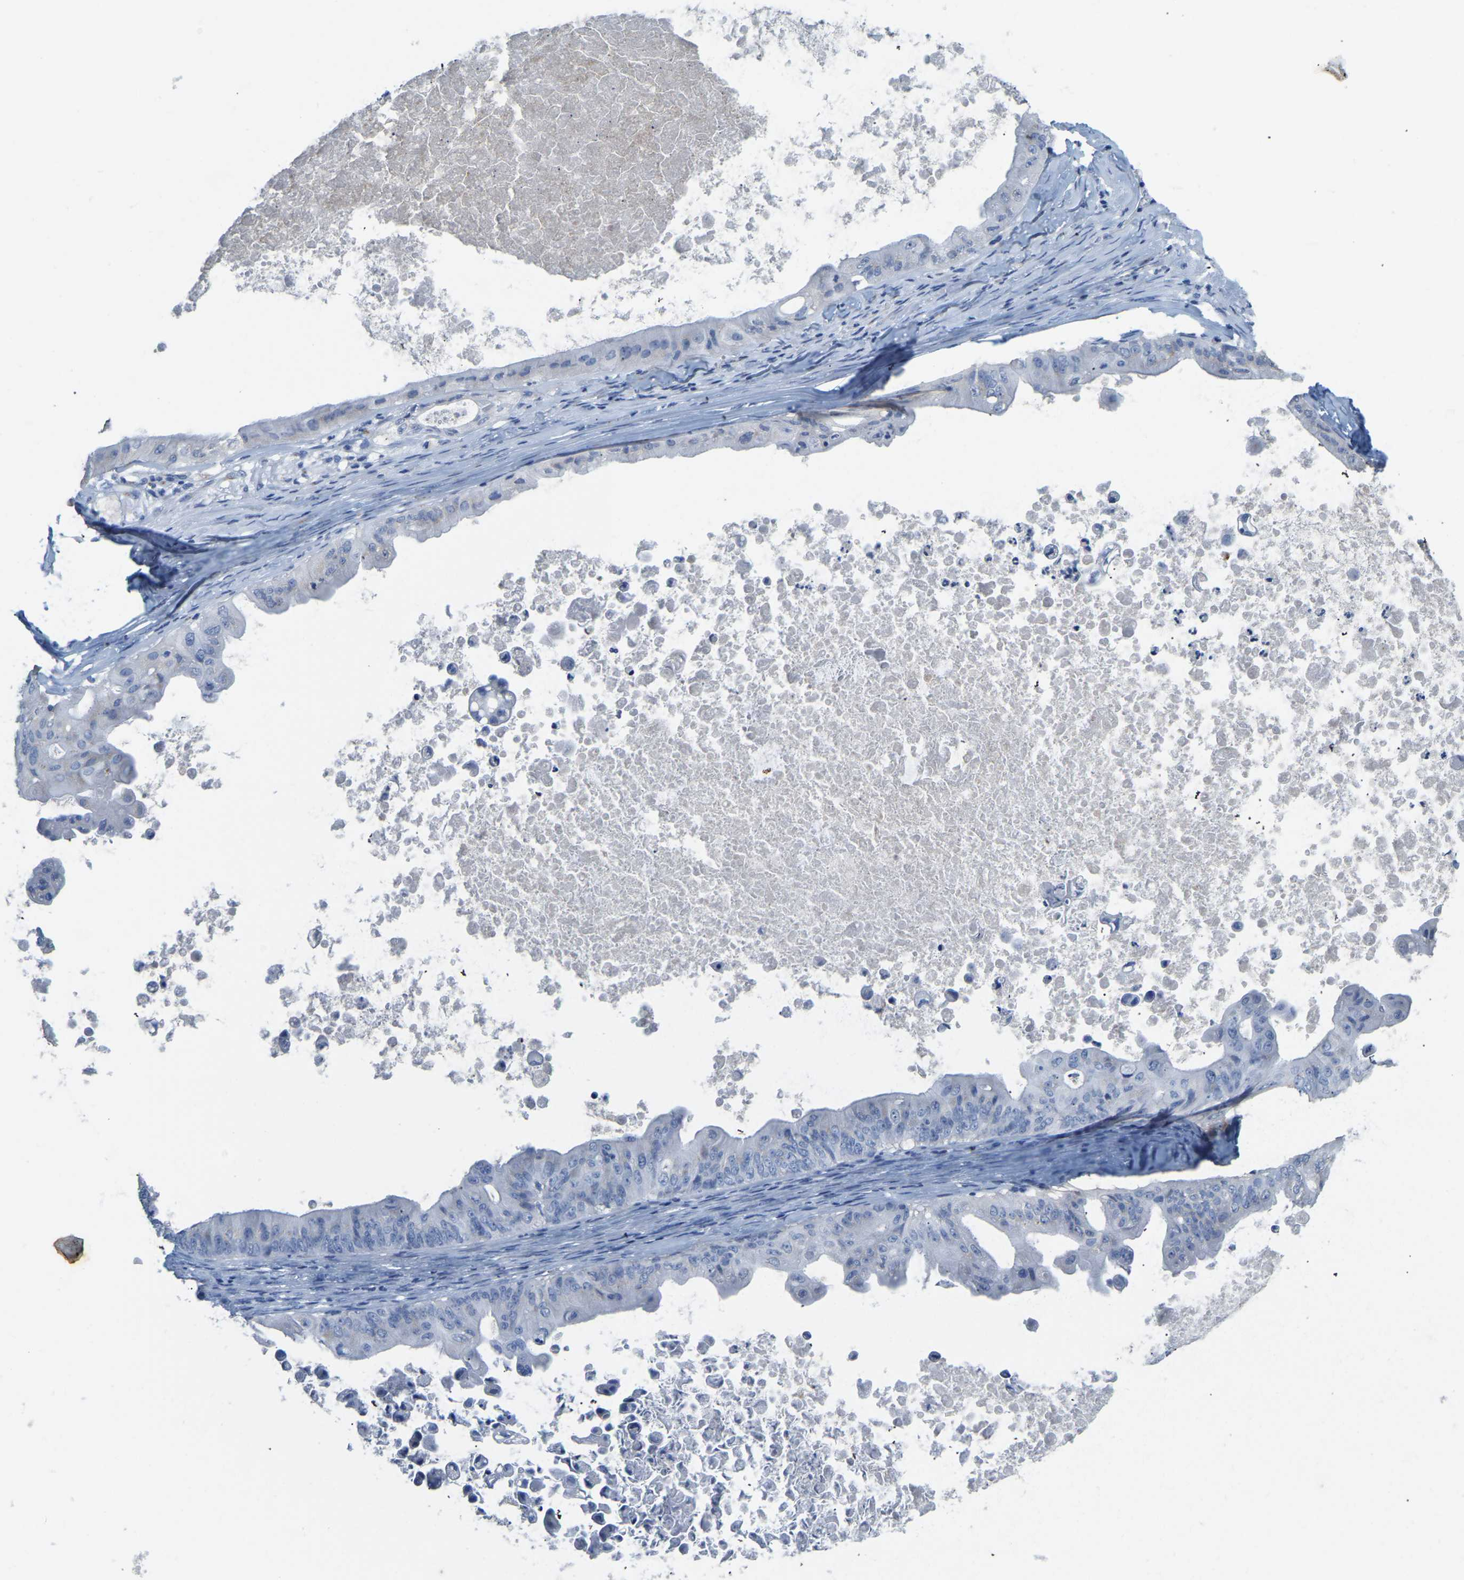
{"staining": {"intensity": "negative", "quantity": "none", "location": "none"}, "tissue": "ovarian cancer", "cell_type": "Tumor cells", "image_type": "cancer", "snomed": [{"axis": "morphology", "description": "Cystadenocarcinoma, mucinous, NOS"}, {"axis": "topography", "description": "Ovary"}], "caption": "This is an immunohistochemistry histopathology image of human mucinous cystadenocarcinoma (ovarian). There is no expression in tumor cells.", "gene": "FAM174A", "patient": {"sex": "female", "age": 37}}